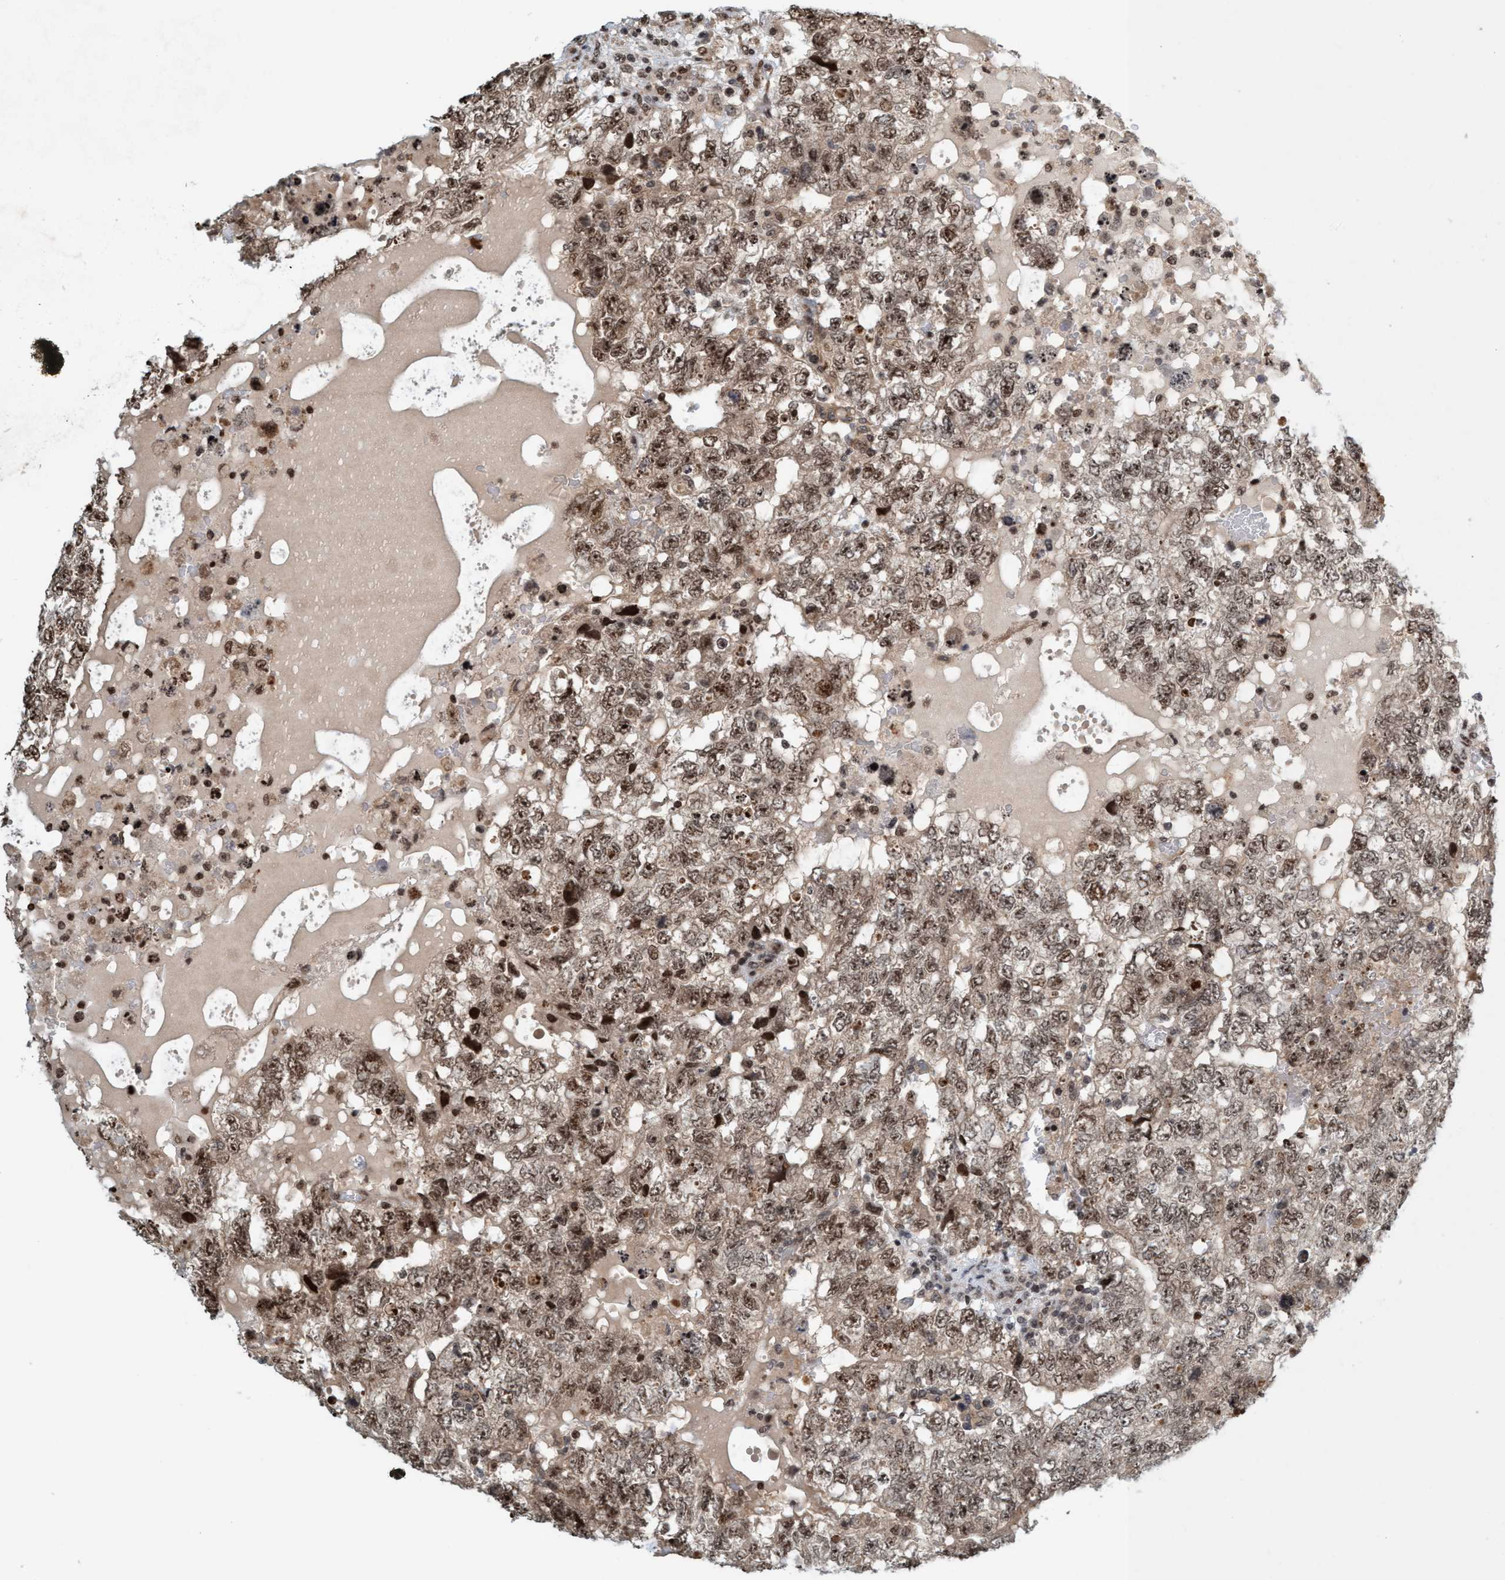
{"staining": {"intensity": "moderate", "quantity": ">75%", "location": "nuclear"}, "tissue": "testis cancer", "cell_type": "Tumor cells", "image_type": "cancer", "snomed": [{"axis": "morphology", "description": "Carcinoma, Embryonal, NOS"}, {"axis": "topography", "description": "Testis"}], "caption": "About >75% of tumor cells in testis embryonal carcinoma exhibit moderate nuclear protein positivity as visualized by brown immunohistochemical staining.", "gene": "SMCR8", "patient": {"sex": "male", "age": 36}}